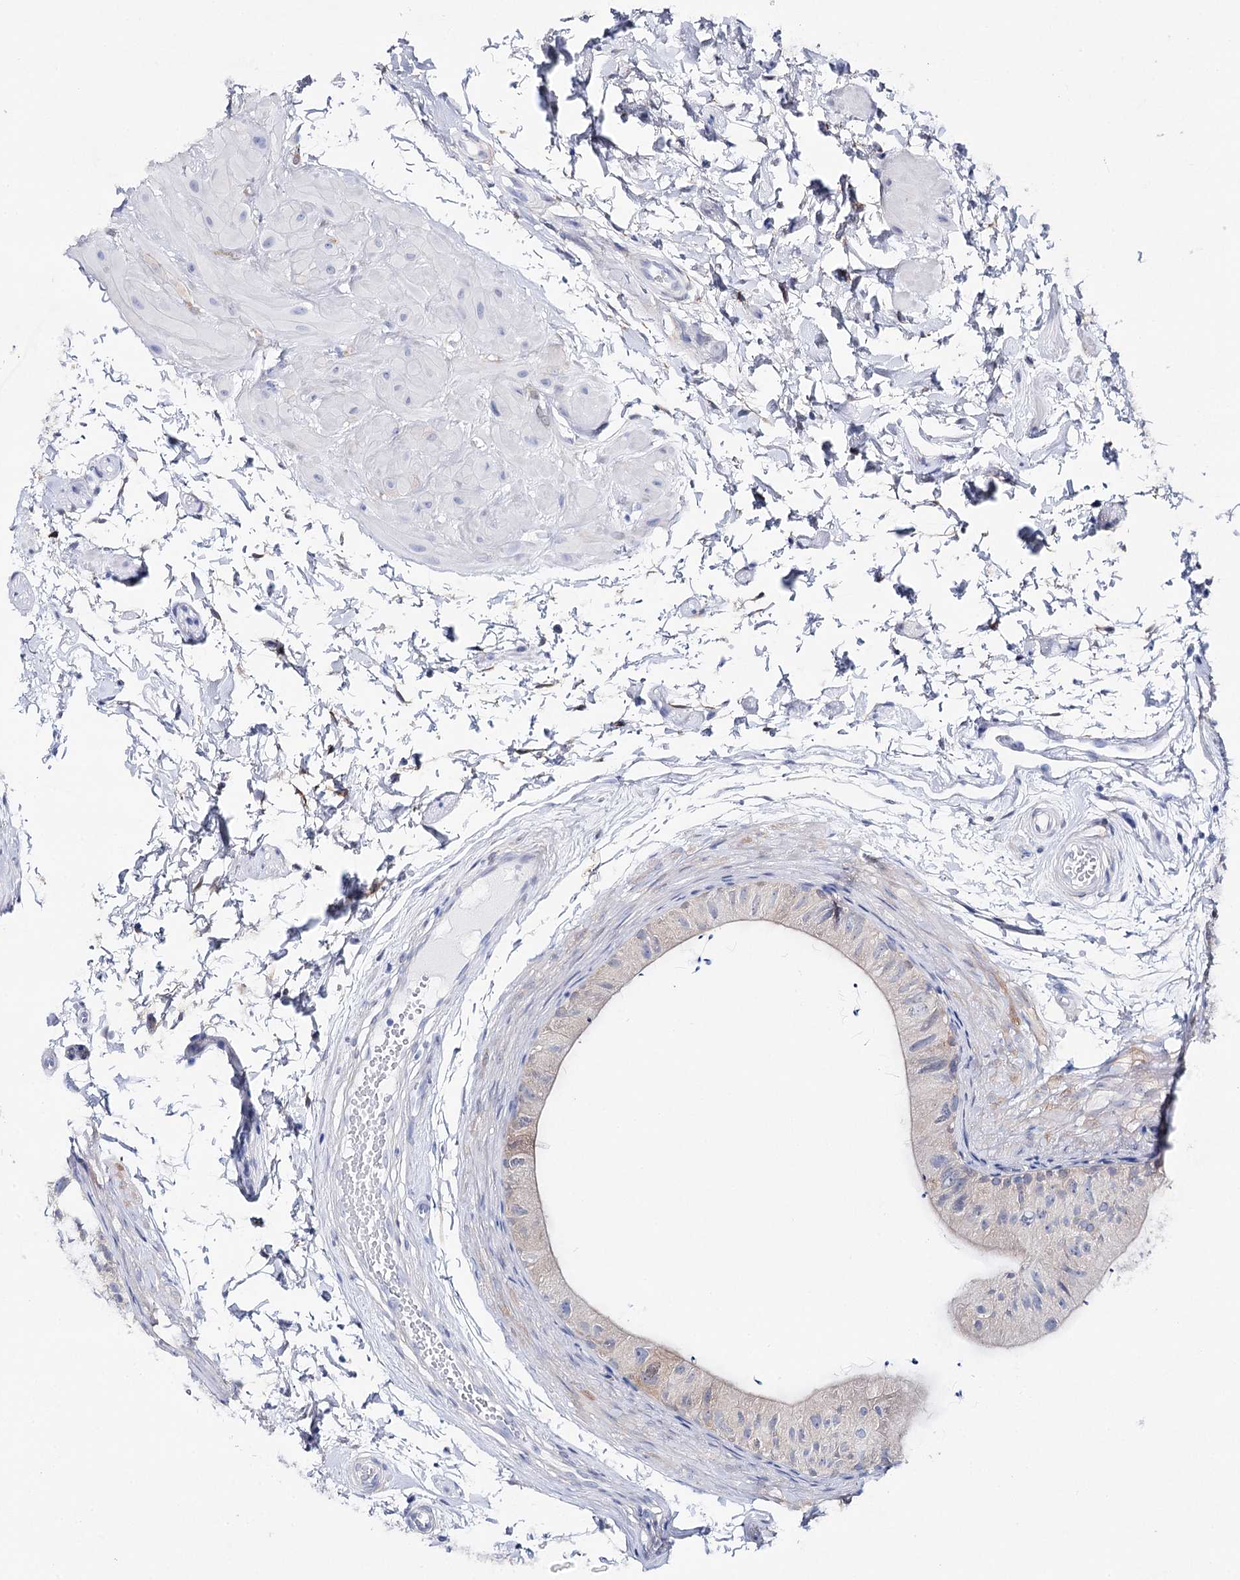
{"staining": {"intensity": "weak", "quantity": "<25%", "location": "cytoplasmic/membranous"}, "tissue": "epididymis", "cell_type": "Glandular cells", "image_type": "normal", "snomed": [{"axis": "morphology", "description": "Normal tissue, NOS"}, {"axis": "topography", "description": "Epididymis"}], "caption": "Epididymis stained for a protein using immunohistochemistry (IHC) displays no expression glandular cells.", "gene": "UGDH", "patient": {"sex": "male", "age": 50}}